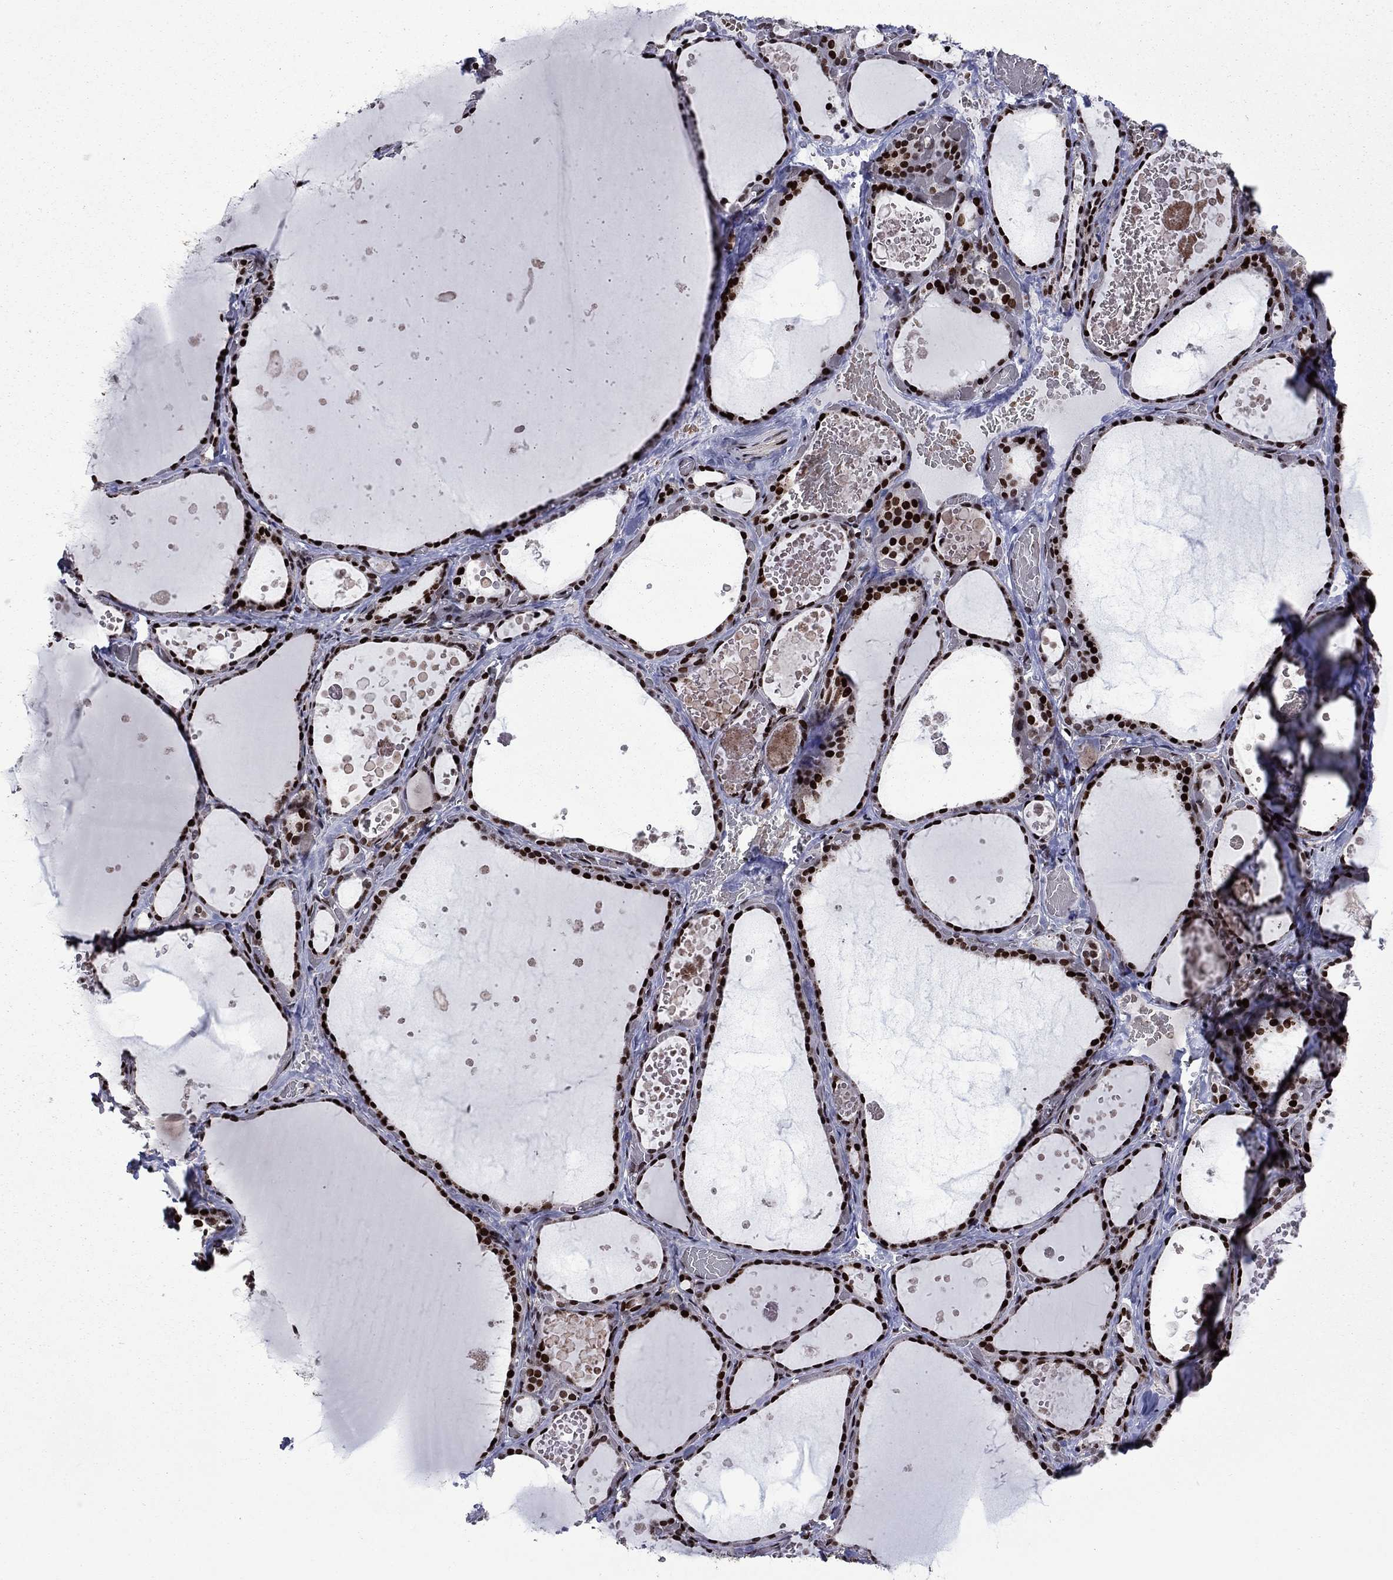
{"staining": {"intensity": "strong", "quantity": ">75%", "location": "nuclear"}, "tissue": "thyroid gland", "cell_type": "Glandular cells", "image_type": "normal", "snomed": [{"axis": "morphology", "description": "Normal tissue, NOS"}, {"axis": "topography", "description": "Thyroid gland"}], "caption": "The image reveals immunohistochemical staining of unremarkable thyroid gland. There is strong nuclear expression is identified in approximately >75% of glandular cells. (IHC, brightfield microscopy, high magnification).", "gene": "LIMK1", "patient": {"sex": "female", "age": 56}}